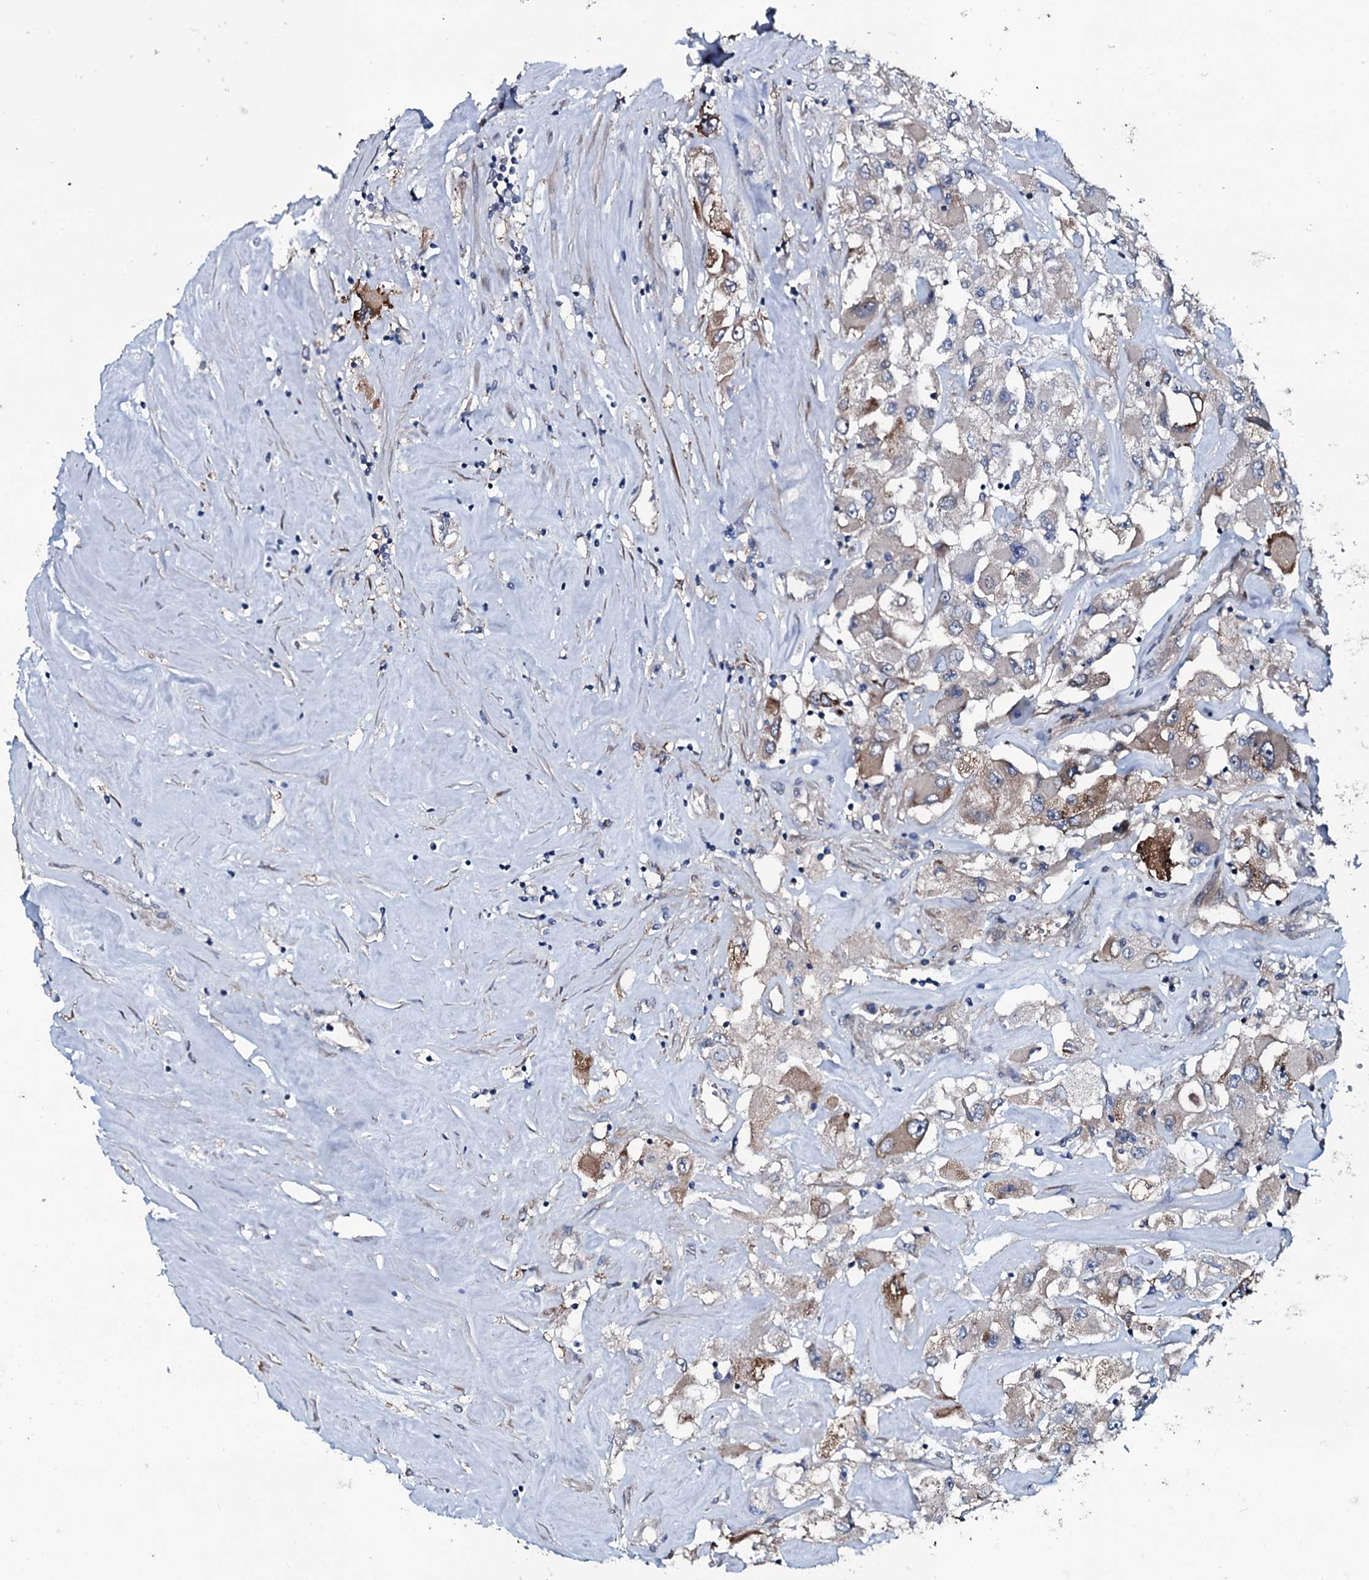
{"staining": {"intensity": "negative", "quantity": "none", "location": "none"}, "tissue": "renal cancer", "cell_type": "Tumor cells", "image_type": "cancer", "snomed": [{"axis": "morphology", "description": "Adenocarcinoma, NOS"}, {"axis": "topography", "description": "Kidney"}], "caption": "Micrograph shows no significant protein expression in tumor cells of renal cancer (adenocarcinoma).", "gene": "IL12B", "patient": {"sex": "female", "age": 52}}